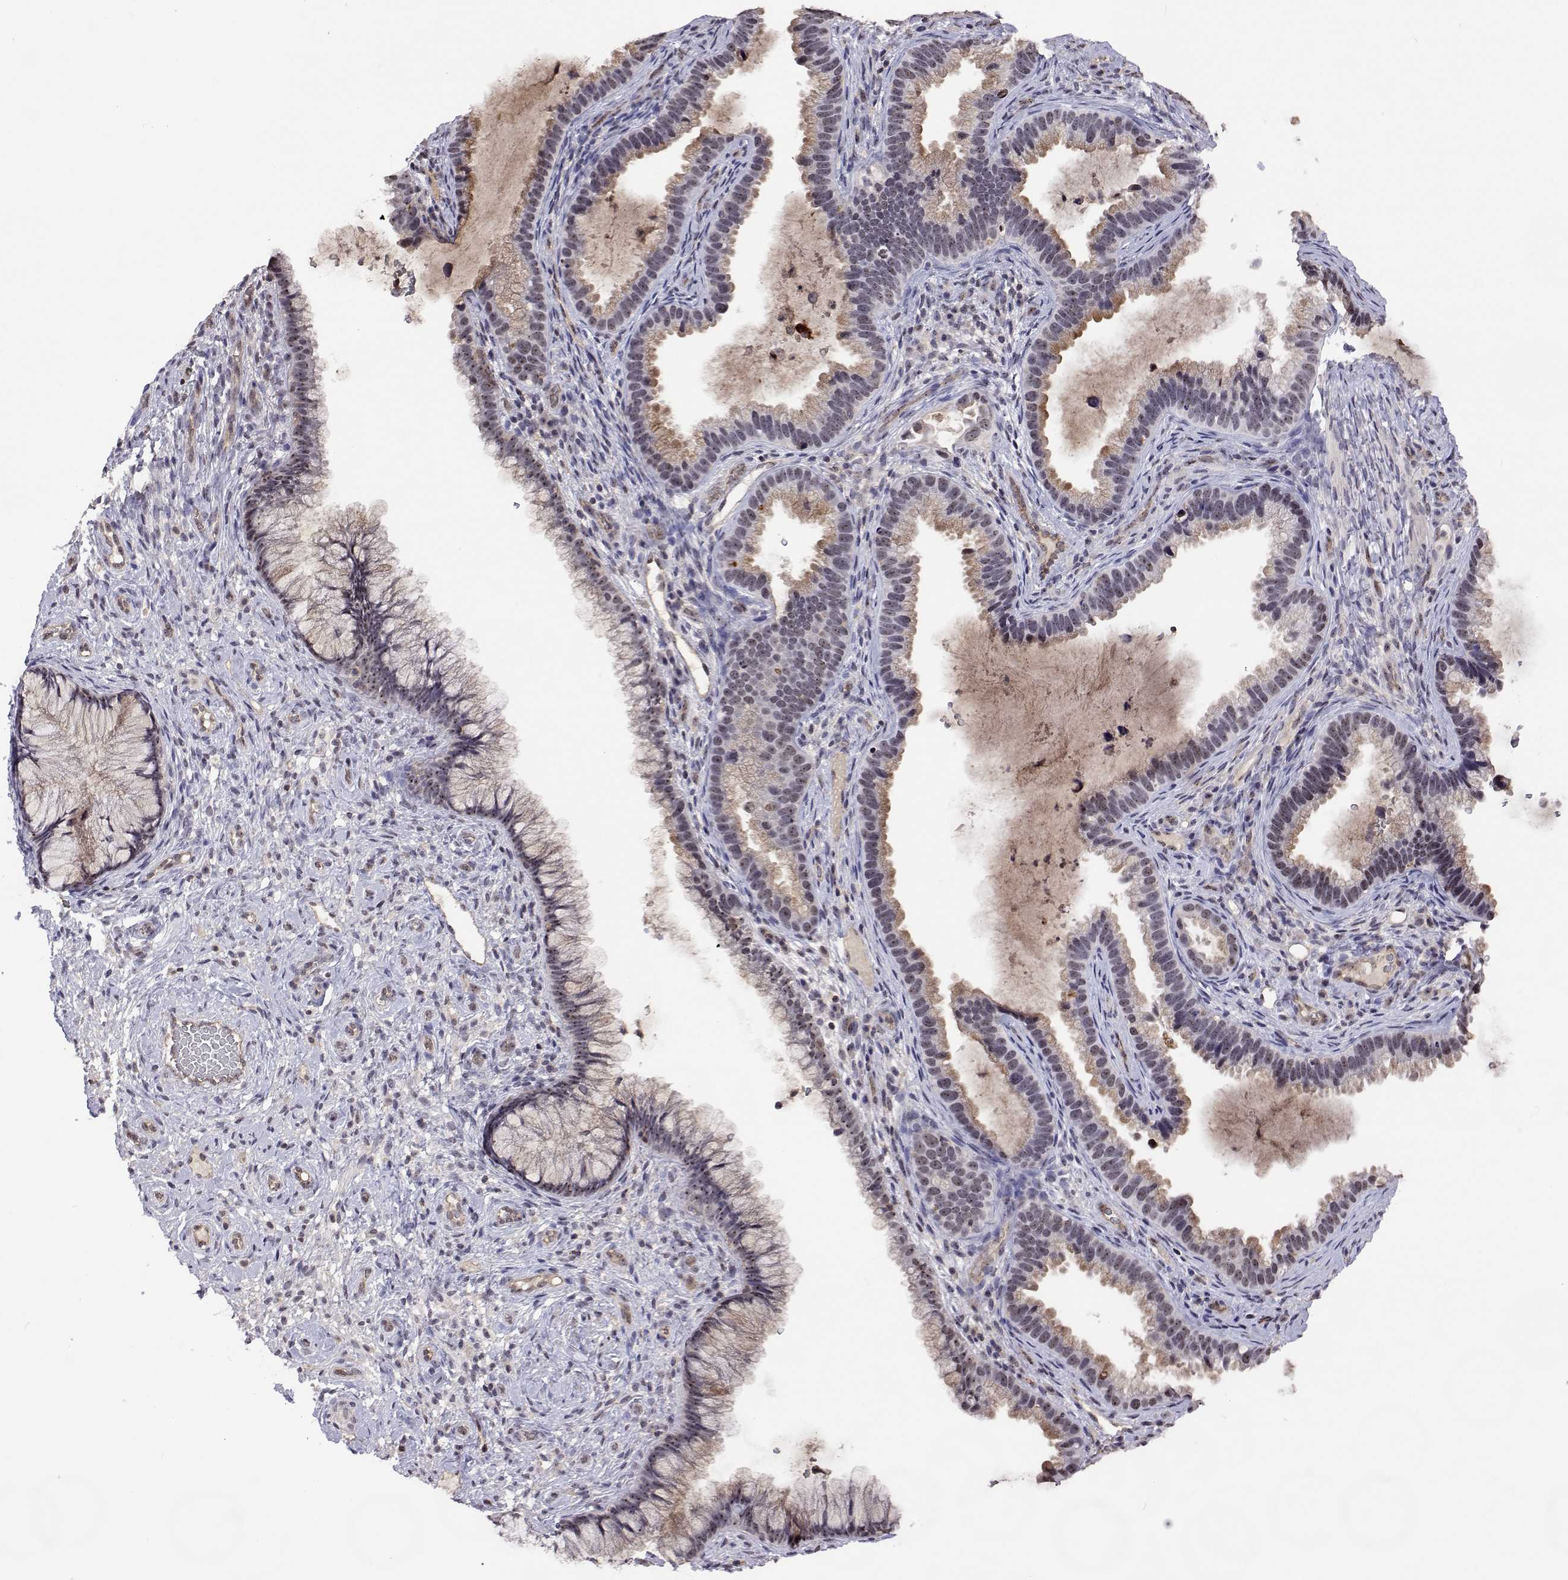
{"staining": {"intensity": "weak", "quantity": "25%-75%", "location": "cytoplasmic/membranous"}, "tissue": "cervix", "cell_type": "Glandular cells", "image_type": "normal", "snomed": [{"axis": "morphology", "description": "Normal tissue, NOS"}, {"axis": "topography", "description": "Cervix"}], "caption": "IHC micrograph of unremarkable cervix: cervix stained using immunohistochemistry displays low levels of weak protein expression localized specifically in the cytoplasmic/membranous of glandular cells, appearing as a cytoplasmic/membranous brown color.", "gene": "NHP2", "patient": {"sex": "female", "age": 34}}